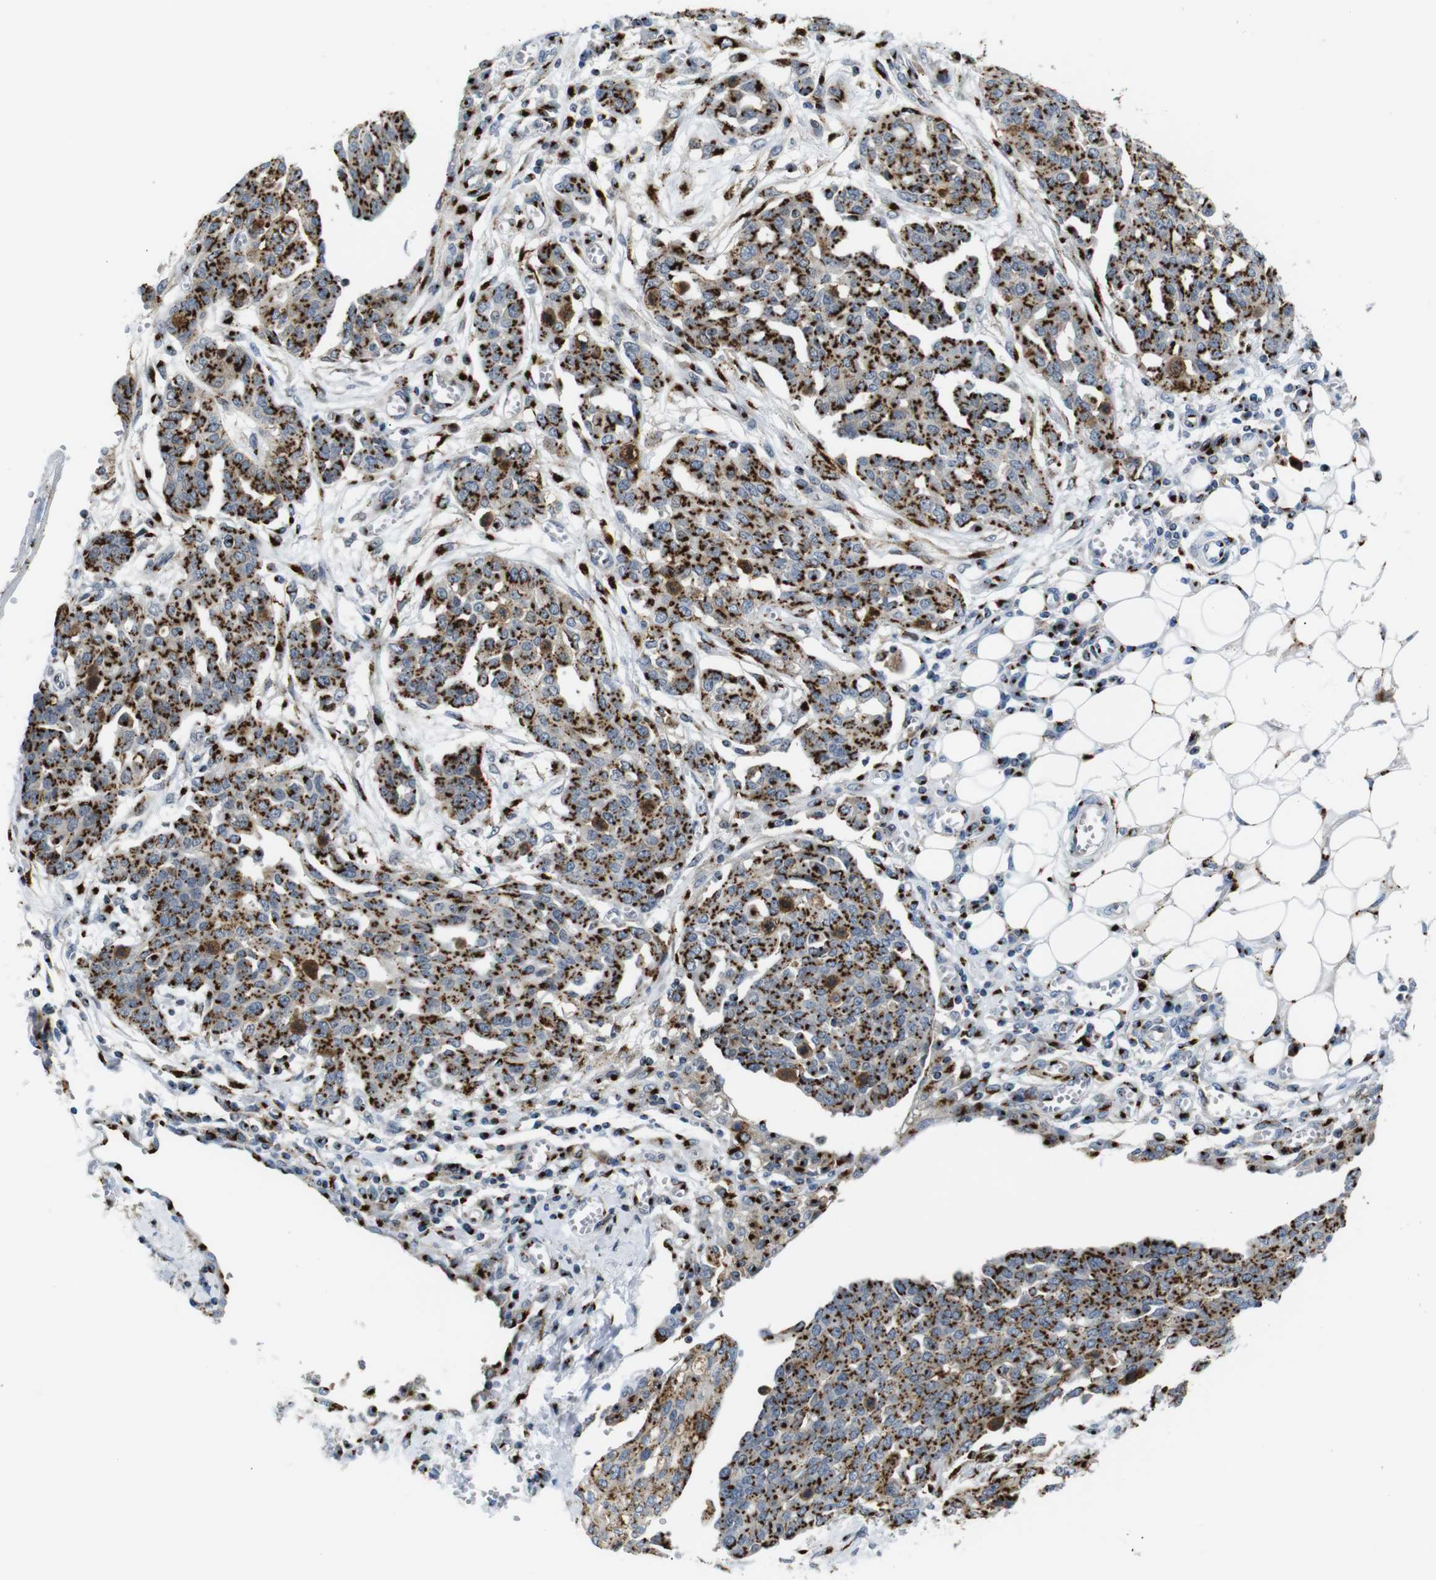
{"staining": {"intensity": "strong", "quantity": ">75%", "location": "cytoplasmic/membranous"}, "tissue": "ovarian cancer", "cell_type": "Tumor cells", "image_type": "cancer", "snomed": [{"axis": "morphology", "description": "Cystadenocarcinoma, serous, NOS"}, {"axis": "topography", "description": "Soft tissue"}, {"axis": "topography", "description": "Ovary"}], "caption": "DAB (3,3'-diaminobenzidine) immunohistochemical staining of ovarian cancer displays strong cytoplasmic/membranous protein staining in about >75% of tumor cells.", "gene": "TGOLN2", "patient": {"sex": "female", "age": 57}}